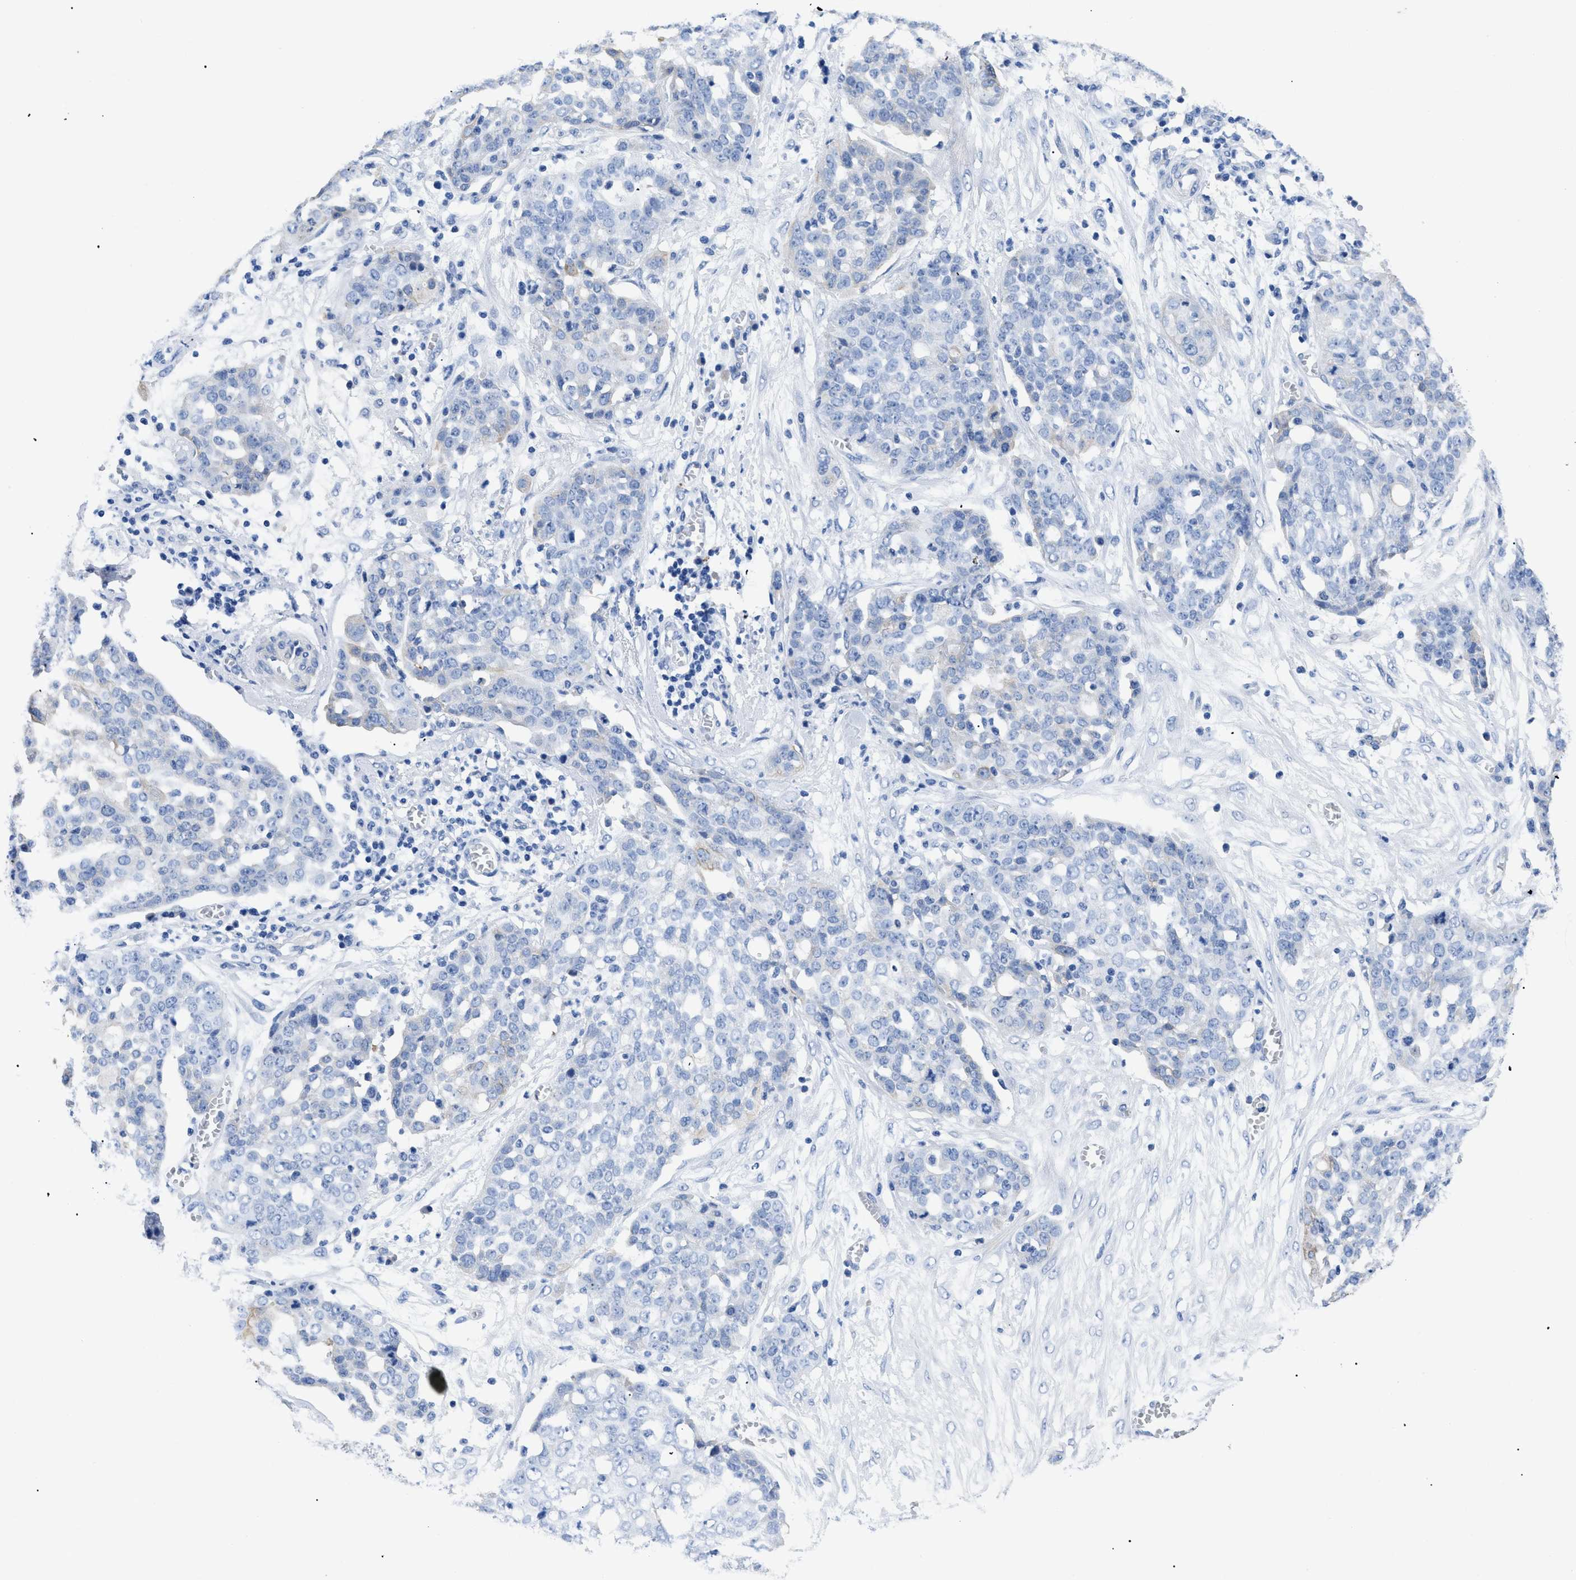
{"staining": {"intensity": "negative", "quantity": "none", "location": "none"}, "tissue": "ovarian cancer", "cell_type": "Tumor cells", "image_type": "cancer", "snomed": [{"axis": "morphology", "description": "Cystadenocarcinoma, serous, NOS"}, {"axis": "topography", "description": "Soft tissue"}, {"axis": "topography", "description": "Ovary"}], "caption": "Tumor cells show no significant protein expression in ovarian serous cystadenocarcinoma. Brightfield microscopy of immunohistochemistry (IHC) stained with DAB (brown) and hematoxylin (blue), captured at high magnification.", "gene": "TMEM68", "patient": {"sex": "female", "age": 57}}